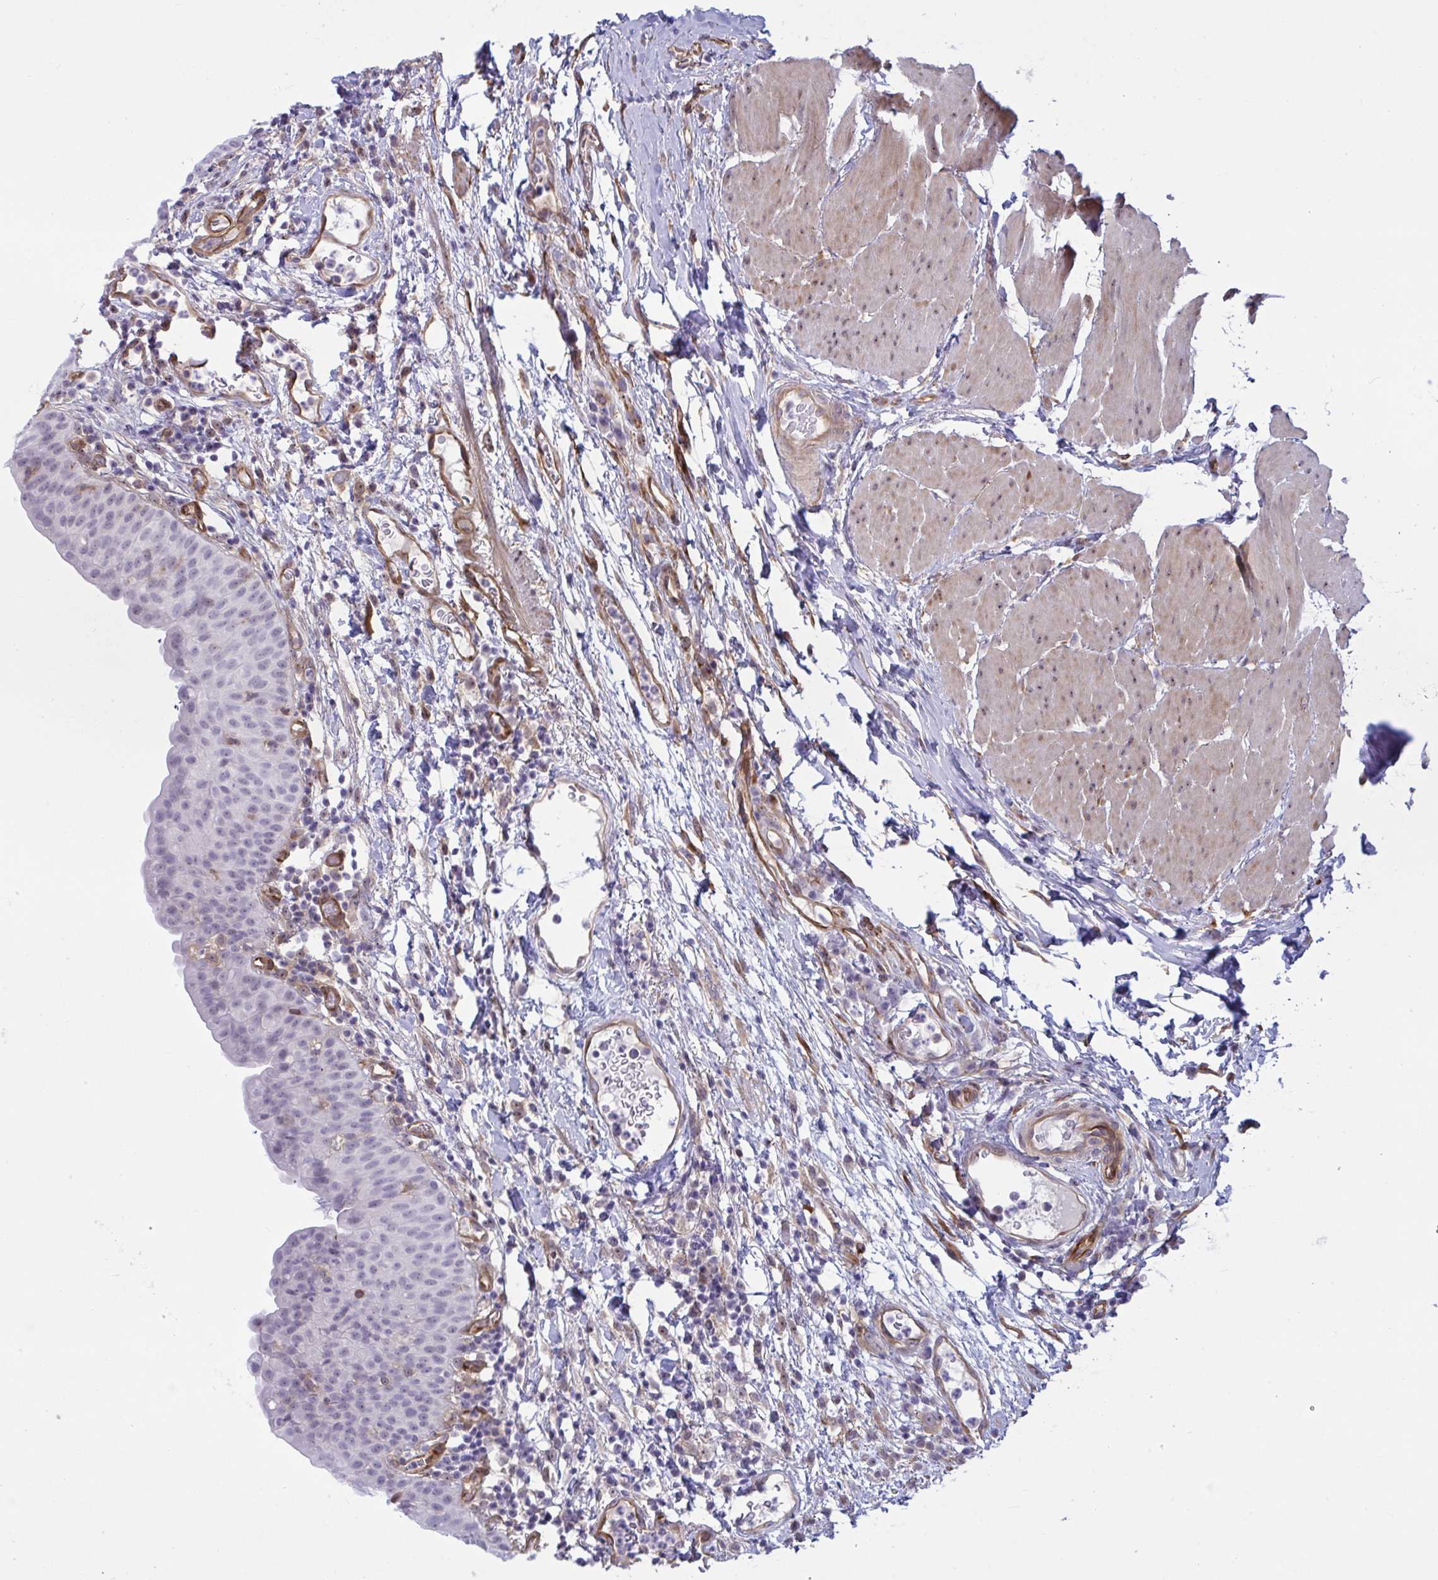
{"staining": {"intensity": "weak", "quantity": "<25%", "location": "nuclear"}, "tissue": "urinary bladder", "cell_type": "Urothelial cells", "image_type": "normal", "snomed": [{"axis": "morphology", "description": "Normal tissue, NOS"}, {"axis": "morphology", "description": "Inflammation, NOS"}, {"axis": "topography", "description": "Urinary bladder"}], "caption": "Urinary bladder was stained to show a protein in brown. There is no significant expression in urothelial cells. (IHC, brightfield microscopy, high magnification).", "gene": "PRRT4", "patient": {"sex": "male", "age": 57}}